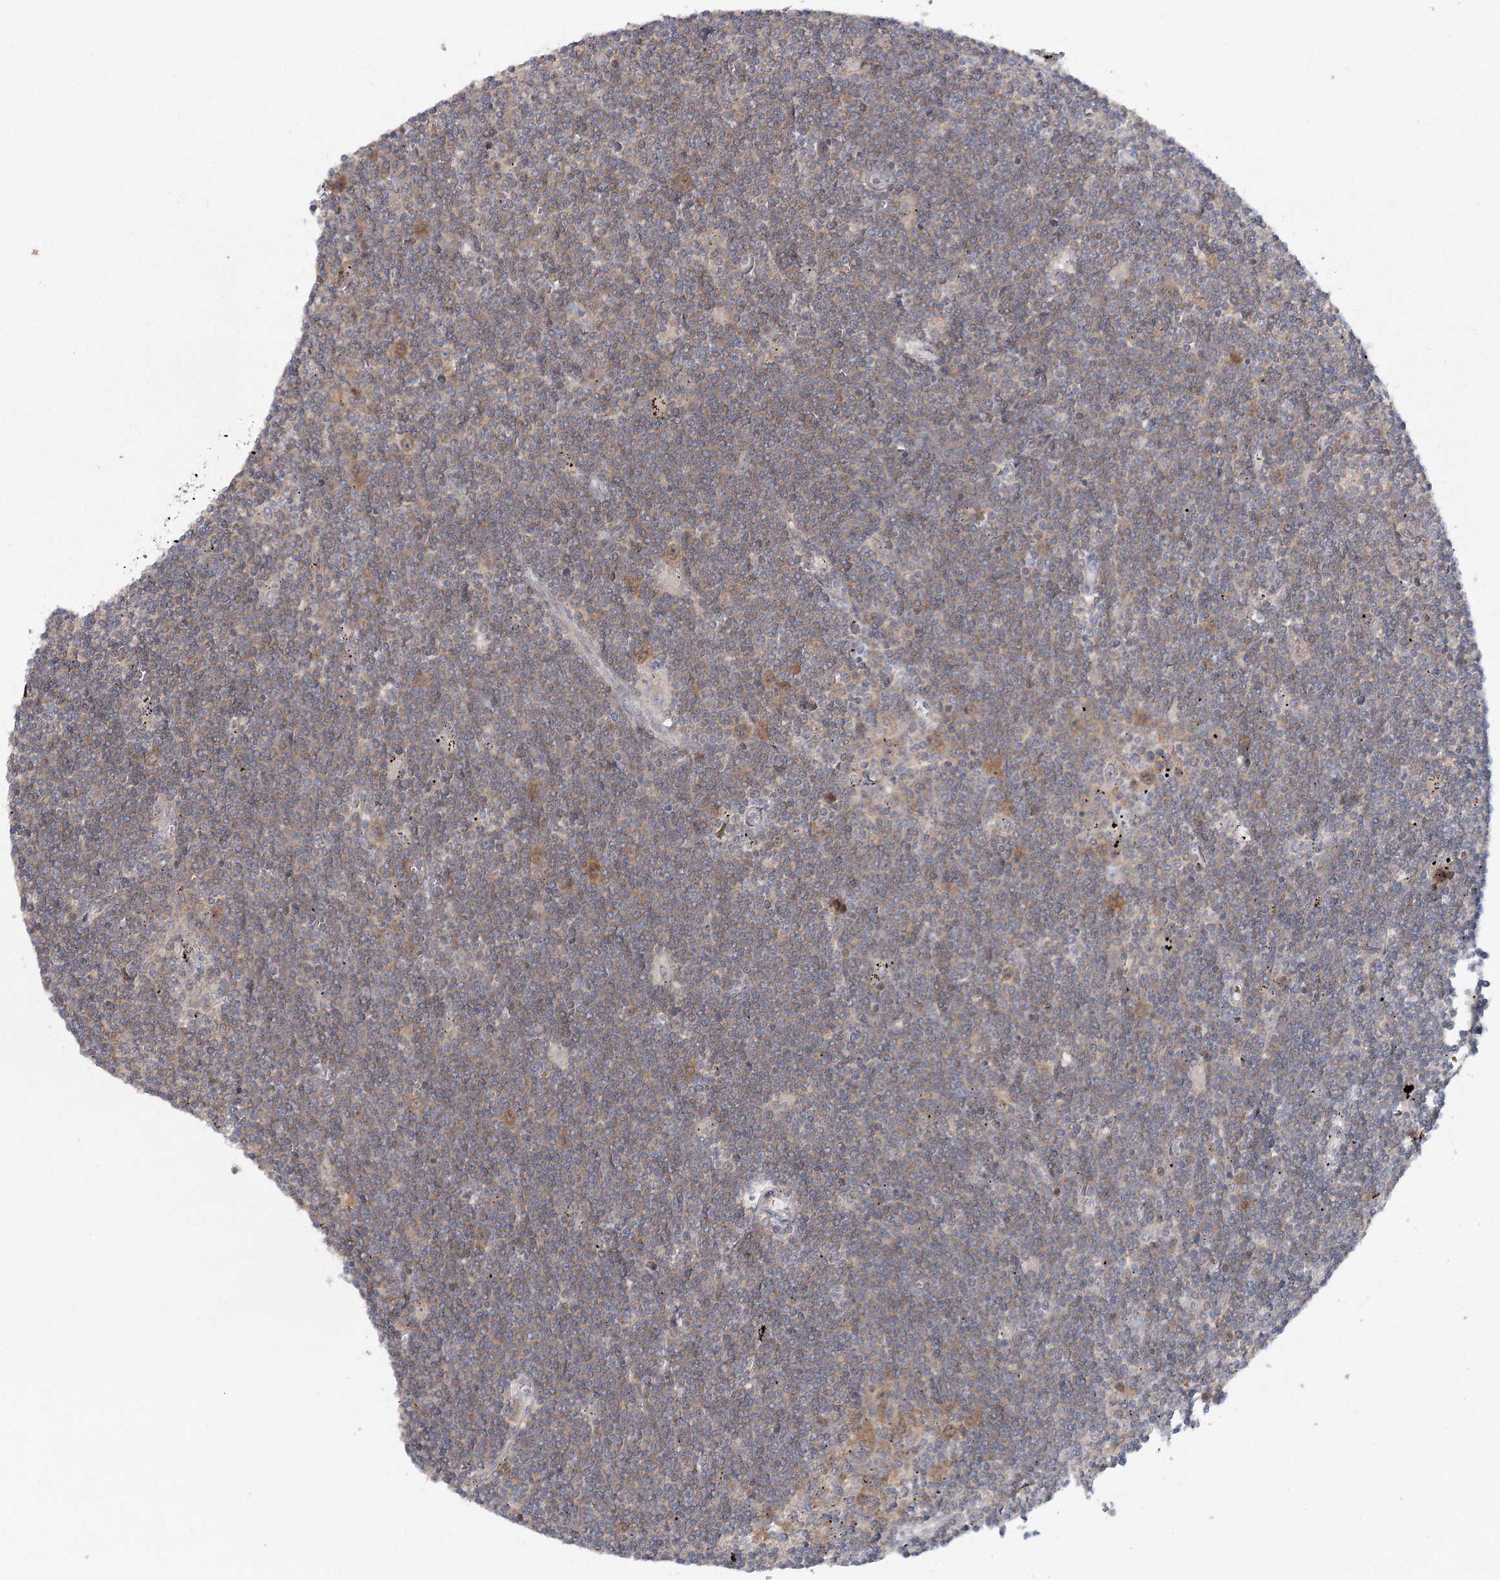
{"staining": {"intensity": "weak", "quantity": "25%-75%", "location": "cytoplasmic/membranous"}, "tissue": "lymphoma", "cell_type": "Tumor cells", "image_type": "cancer", "snomed": [{"axis": "morphology", "description": "Malignant lymphoma, non-Hodgkin's type, Low grade"}, {"axis": "topography", "description": "Spleen"}], "caption": "Immunohistochemistry photomicrograph of neoplastic tissue: human malignant lymphoma, non-Hodgkin's type (low-grade) stained using immunohistochemistry (IHC) shows low levels of weak protein expression localized specifically in the cytoplasmic/membranous of tumor cells, appearing as a cytoplasmic/membranous brown color.", "gene": "MAP3K13", "patient": {"sex": "male", "age": 76}}